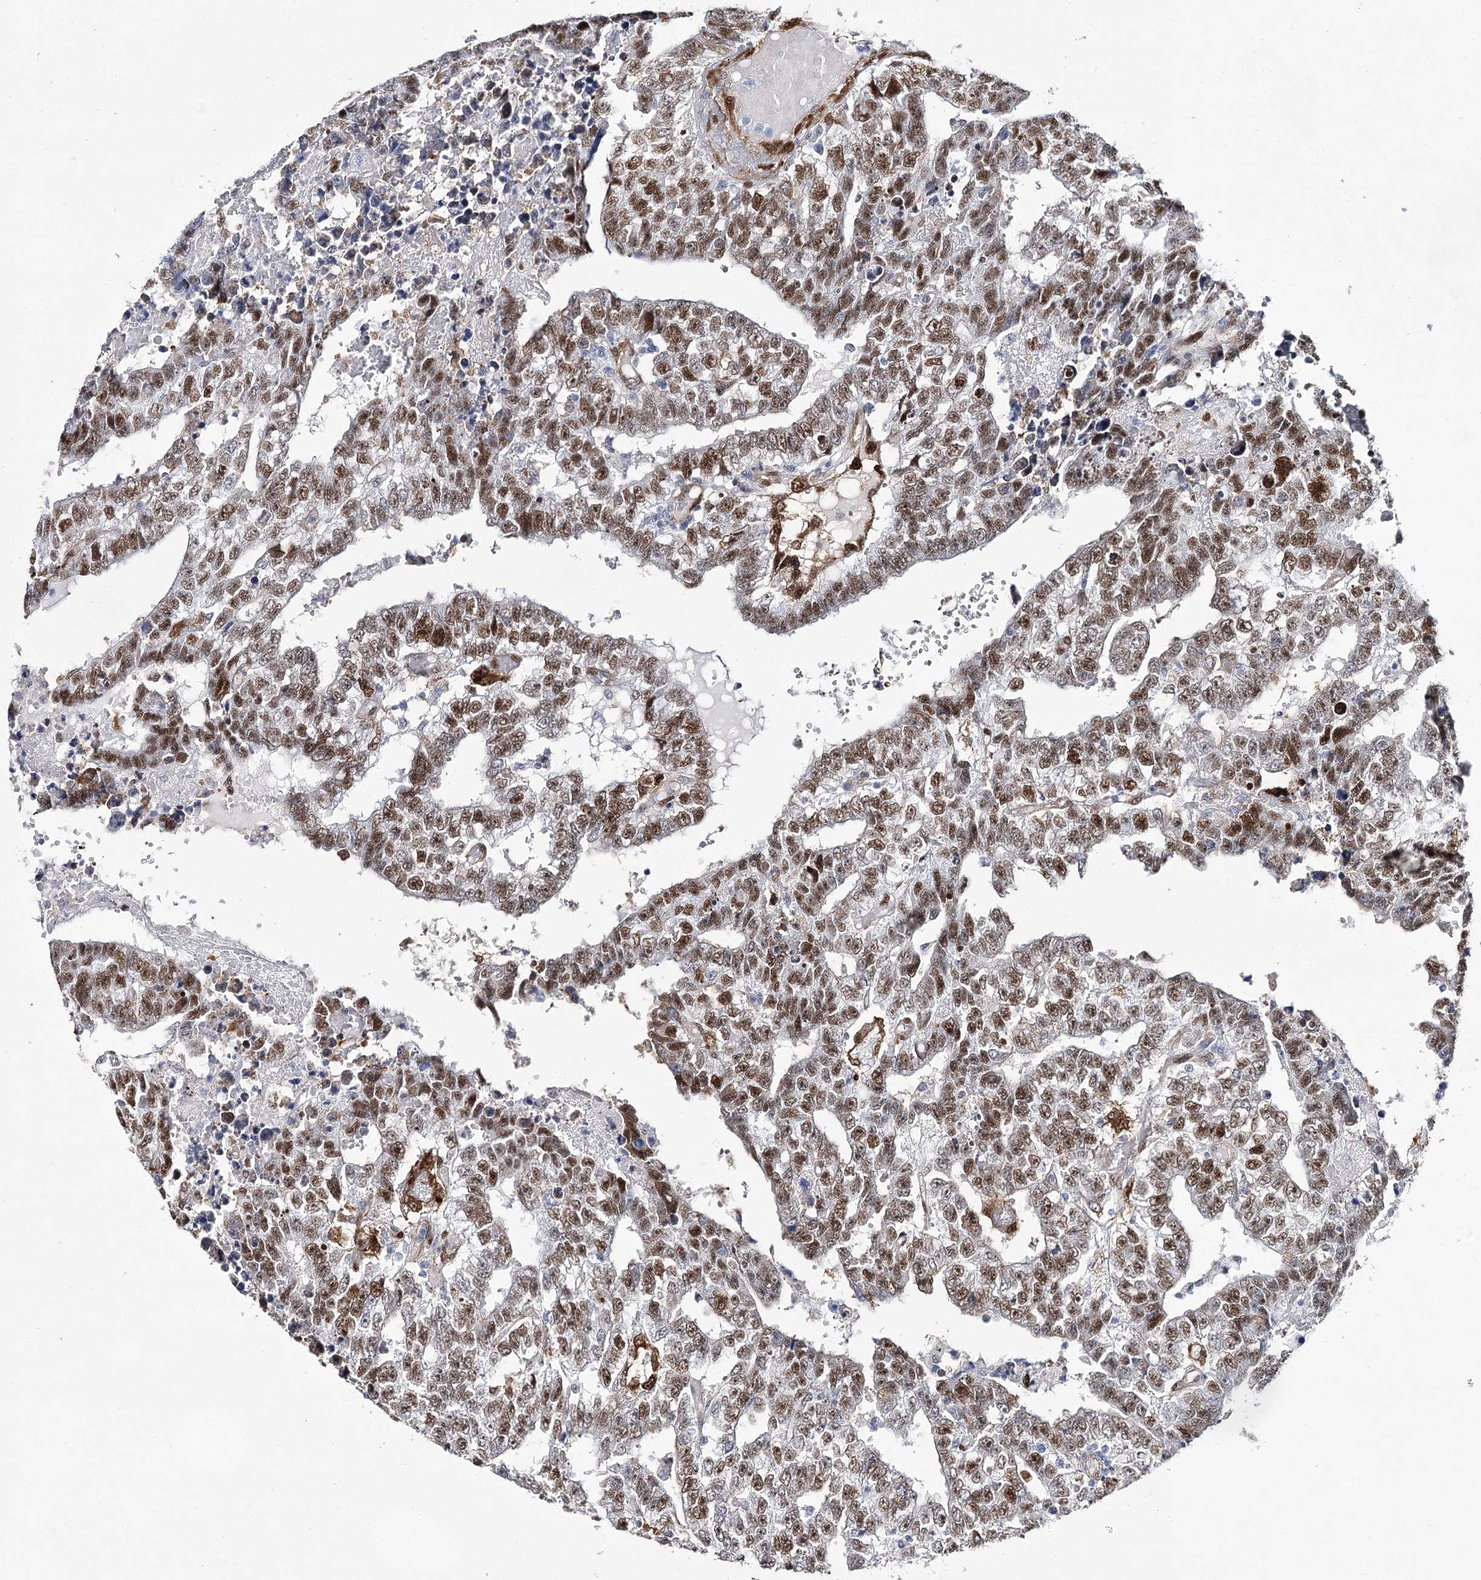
{"staining": {"intensity": "moderate", "quantity": ">75%", "location": "nuclear"}, "tissue": "testis cancer", "cell_type": "Tumor cells", "image_type": "cancer", "snomed": [{"axis": "morphology", "description": "Carcinoma, Embryonal, NOS"}, {"axis": "topography", "description": "Testis"}], "caption": "An immunohistochemistry micrograph of neoplastic tissue is shown. Protein staining in brown labels moderate nuclear positivity in testis cancer within tumor cells.", "gene": "UGDH", "patient": {"sex": "male", "age": 25}}